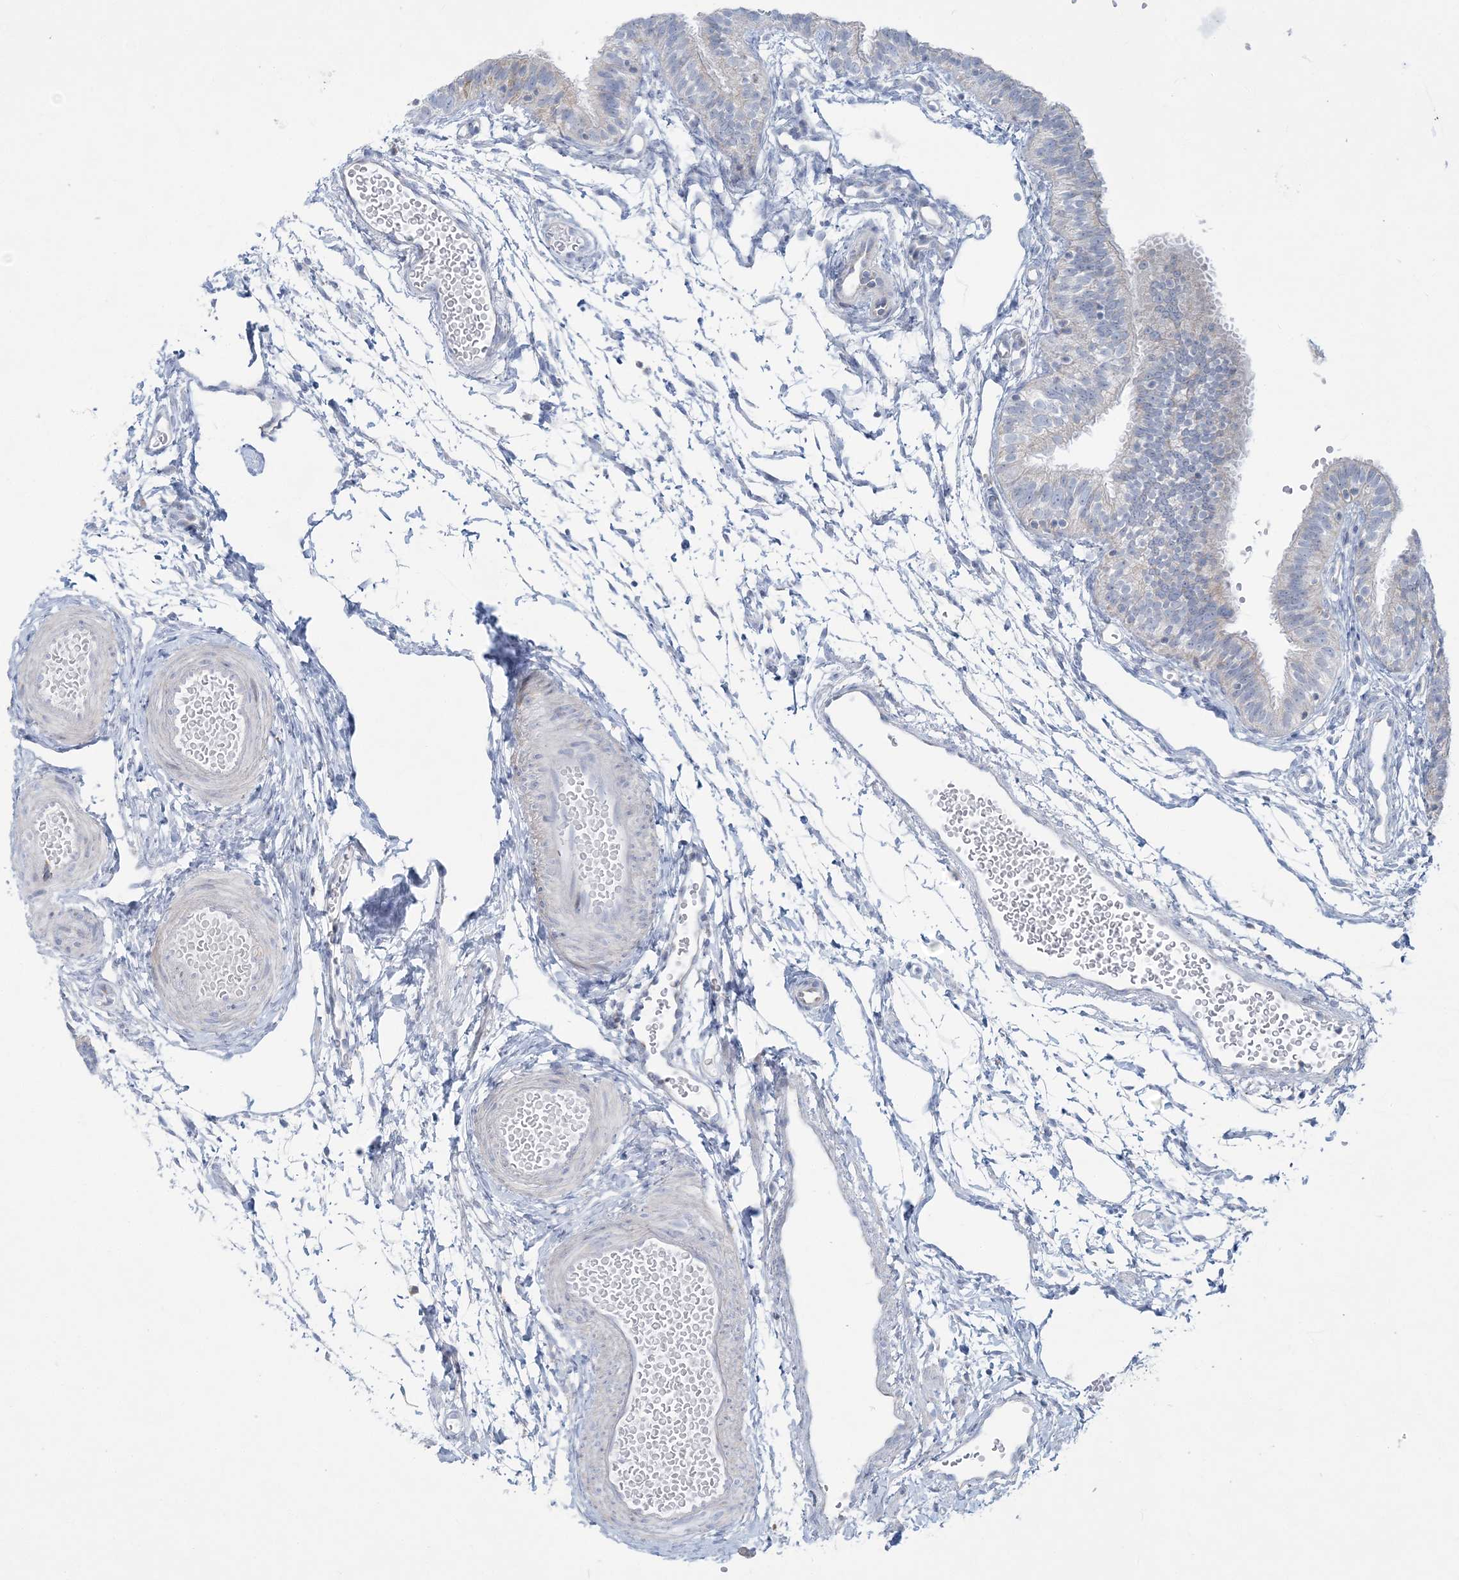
{"staining": {"intensity": "negative", "quantity": "none", "location": "none"}, "tissue": "fallopian tube", "cell_type": "Glandular cells", "image_type": "normal", "snomed": [{"axis": "morphology", "description": "Normal tissue, NOS"}, {"axis": "topography", "description": "Fallopian tube"}], "caption": "Immunohistochemistry image of benign fallopian tube: fallopian tube stained with DAB (3,3'-diaminobenzidine) shows no significant protein expression in glandular cells.", "gene": "TBC1D7", "patient": {"sex": "female", "age": 35}}